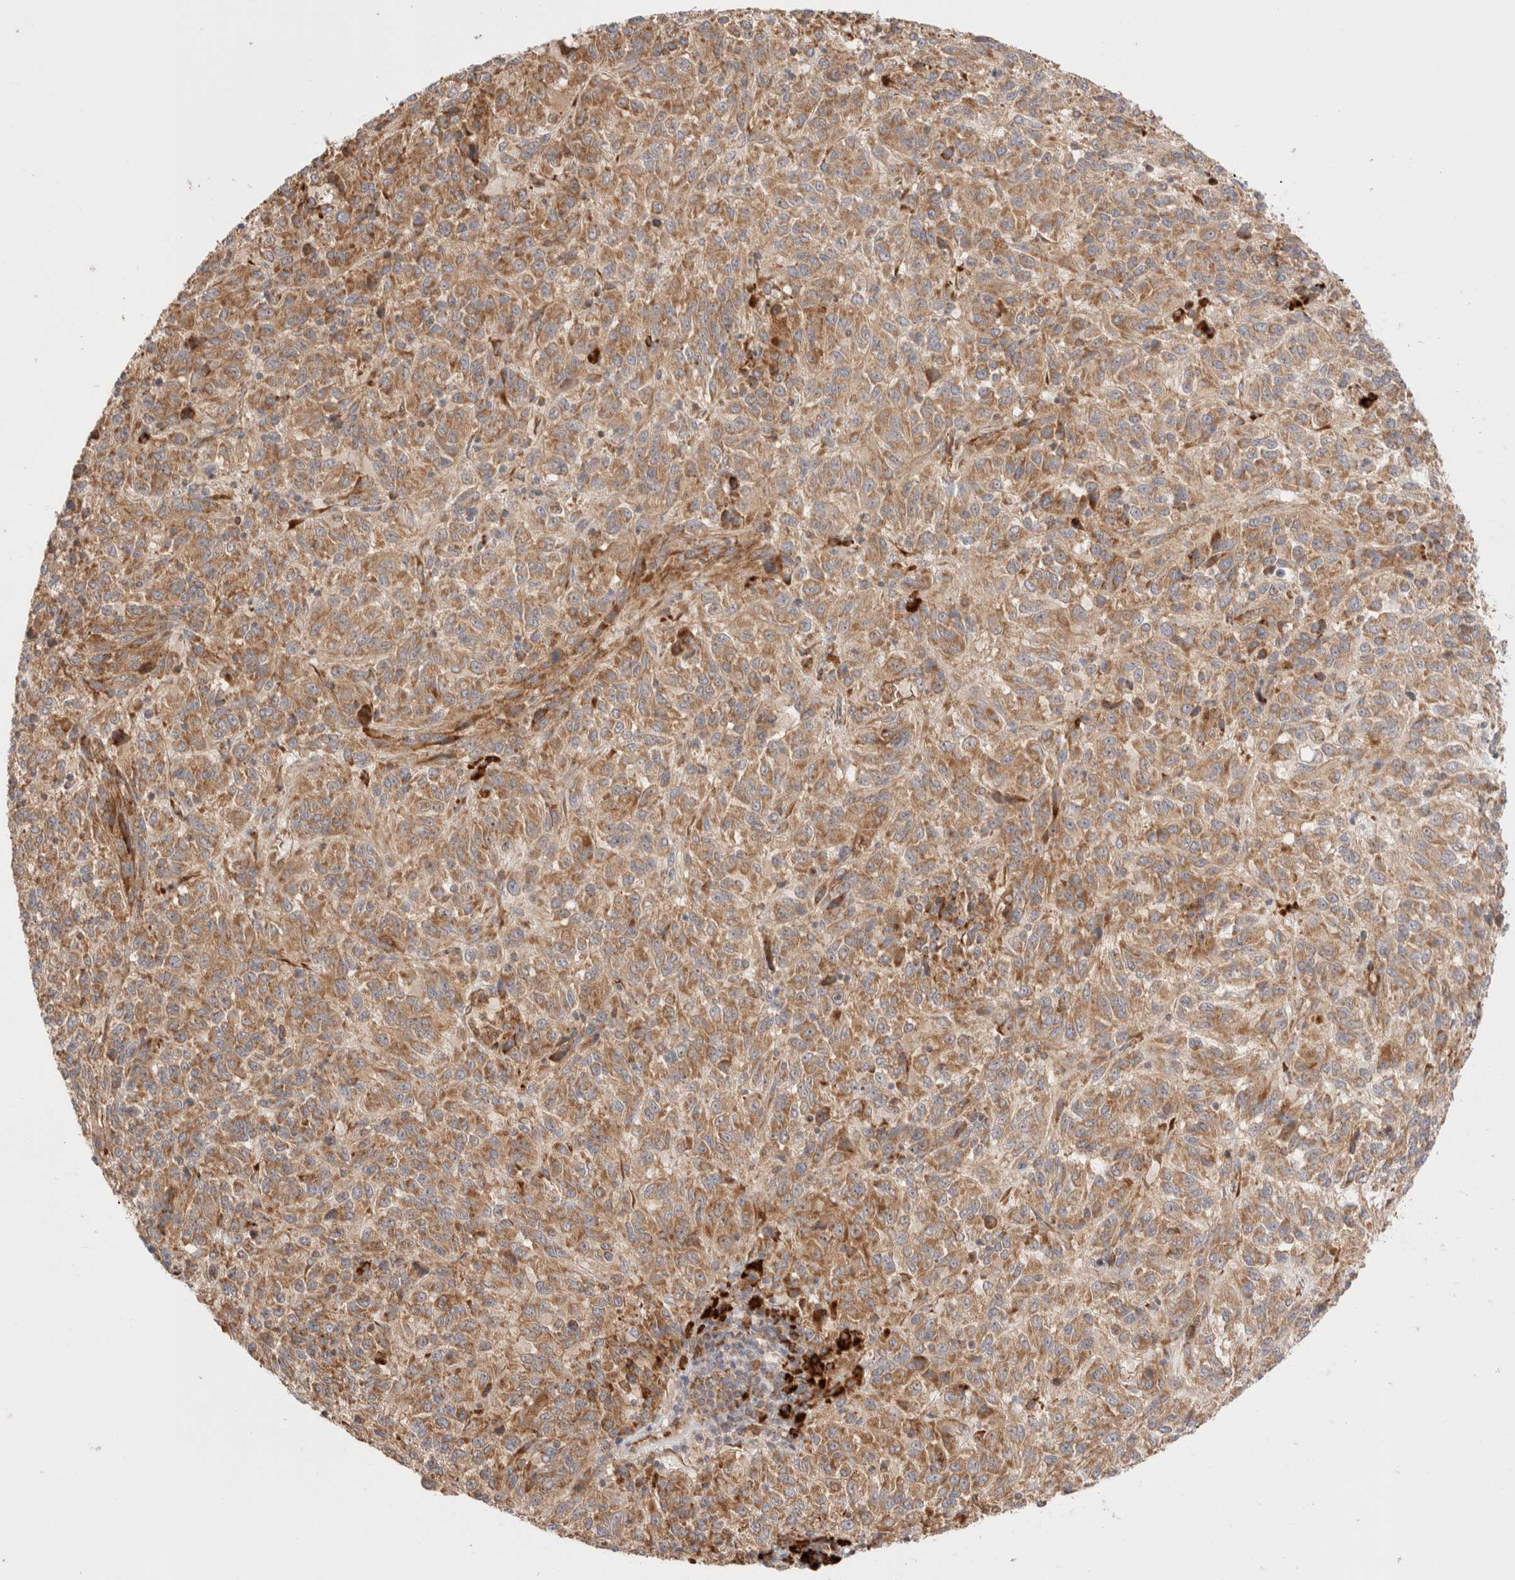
{"staining": {"intensity": "moderate", "quantity": ">75%", "location": "cytoplasmic/membranous"}, "tissue": "melanoma", "cell_type": "Tumor cells", "image_type": "cancer", "snomed": [{"axis": "morphology", "description": "Malignant melanoma, Metastatic site"}, {"axis": "topography", "description": "Lung"}], "caption": "A brown stain shows moderate cytoplasmic/membranous expression of a protein in human malignant melanoma (metastatic site) tumor cells.", "gene": "UTS2B", "patient": {"sex": "male", "age": 64}}